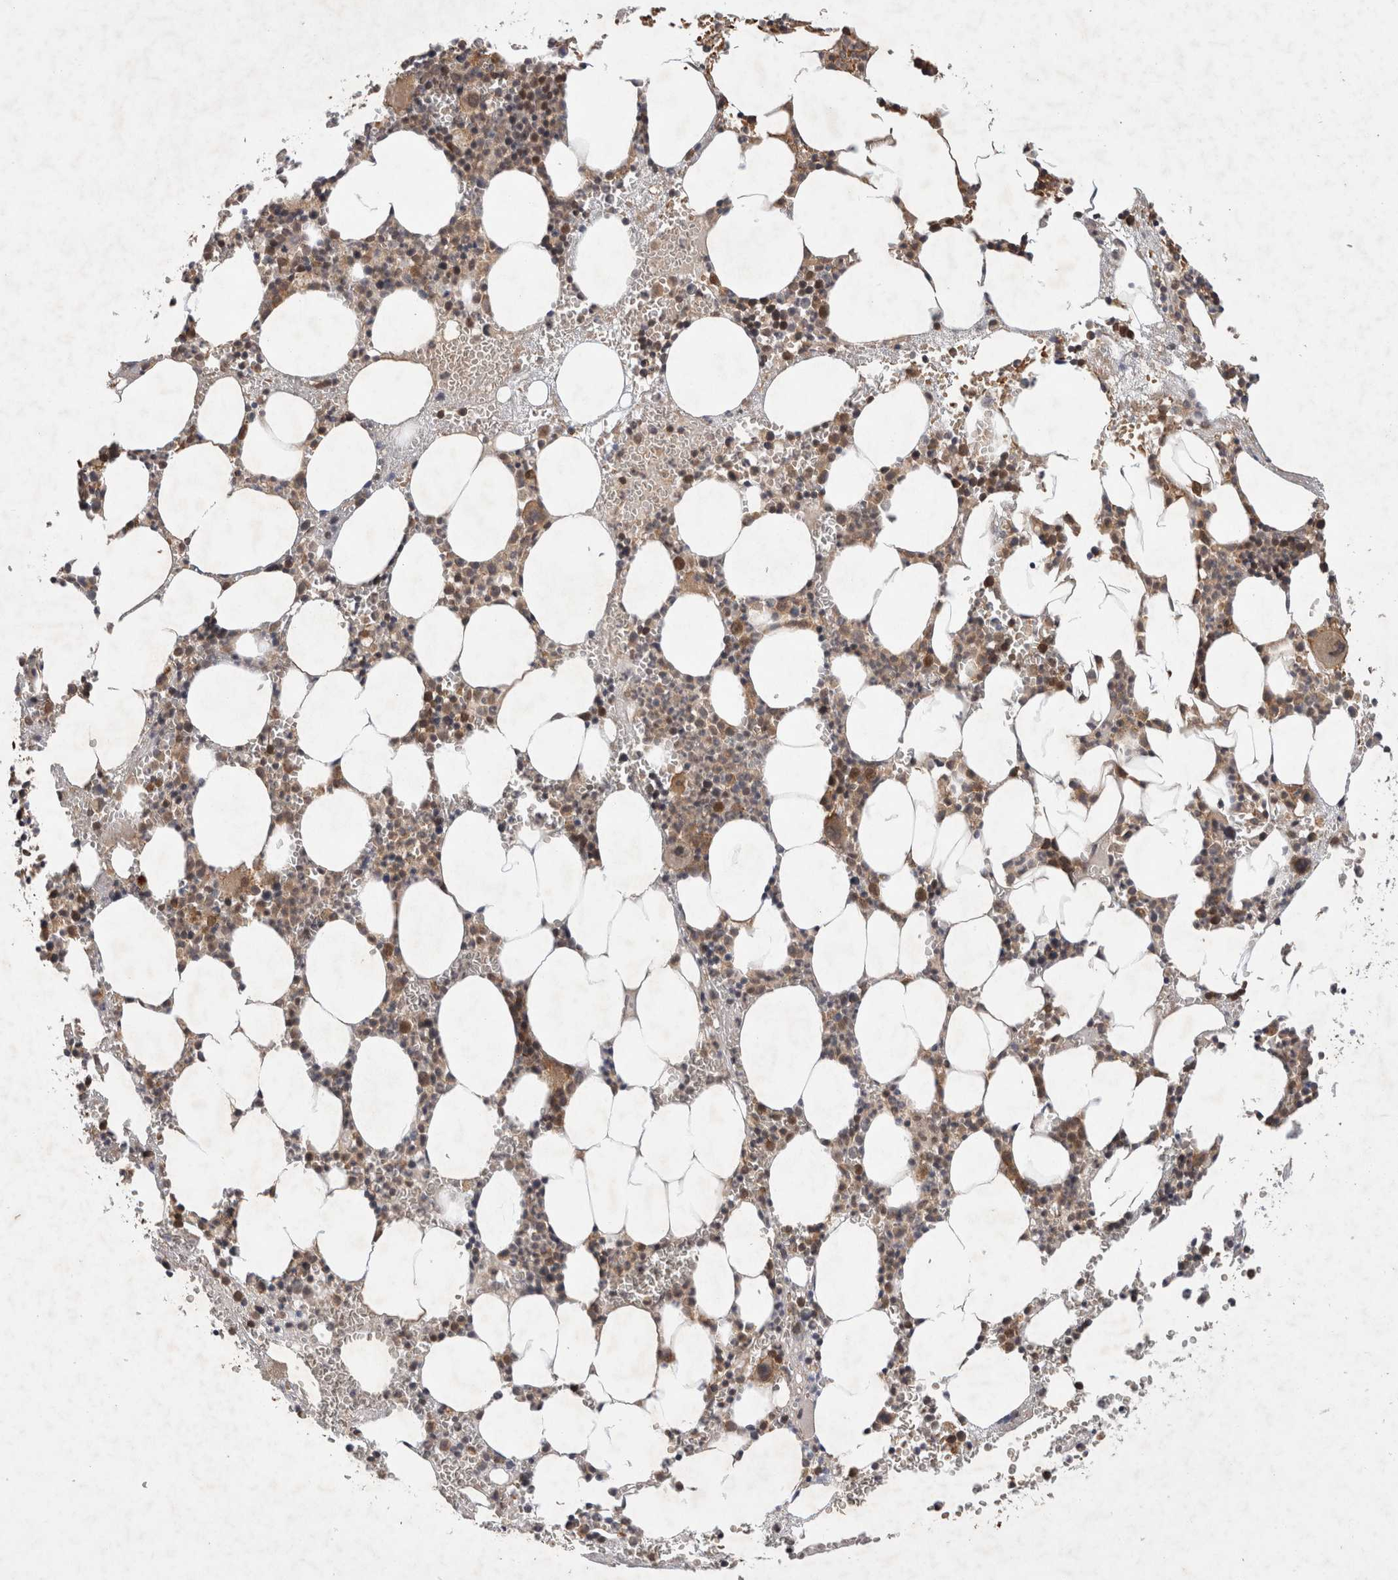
{"staining": {"intensity": "moderate", "quantity": ">75%", "location": "cytoplasmic/membranous"}, "tissue": "bone marrow", "cell_type": "Hematopoietic cells", "image_type": "normal", "snomed": [{"axis": "morphology", "description": "Normal tissue, NOS"}, {"axis": "morphology", "description": "Inflammation, NOS"}, {"axis": "topography", "description": "Bone marrow"}], "caption": "Hematopoietic cells exhibit medium levels of moderate cytoplasmic/membranous staining in approximately >75% of cells in benign human bone marrow. (IHC, brightfield microscopy, high magnification).", "gene": "EIF3E", "patient": {"sex": "female", "age": 67}}